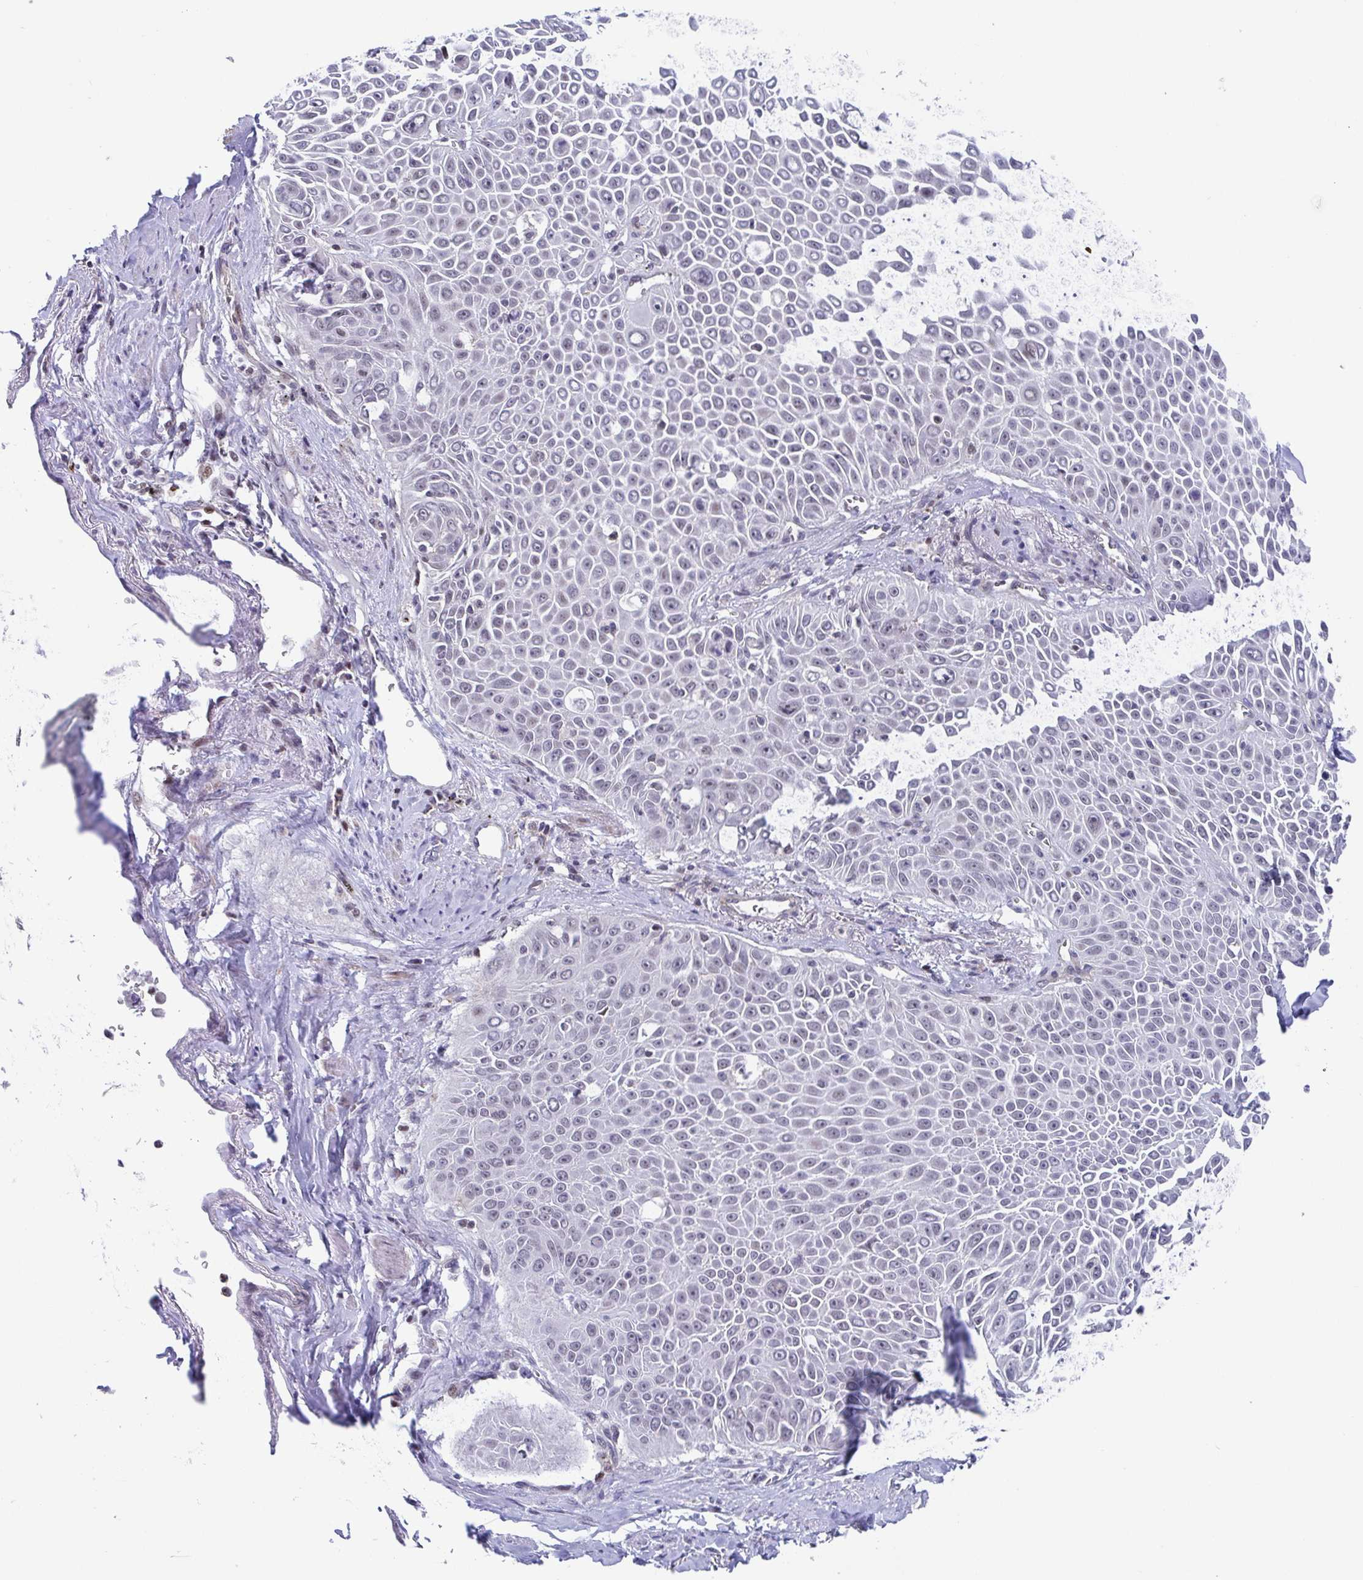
{"staining": {"intensity": "negative", "quantity": "none", "location": "none"}, "tissue": "lung cancer", "cell_type": "Tumor cells", "image_type": "cancer", "snomed": [{"axis": "morphology", "description": "Squamous cell carcinoma, NOS"}, {"axis": "morphology", "description": "Squamous cell carcinoma, metastatic, NOS"}, {"axis": "topography", "description": "Lymph node"}, {"axis": "topography", "description": "Lung"}], "caption": "IHC micrograph of neoplastic tissue: metastatic squamous cell carcinoma (lung) stained with DAB displays no significant protein expression in tumor cells.", "gene": "WDR72", "patient": {"sex": "female", "age": 62}}